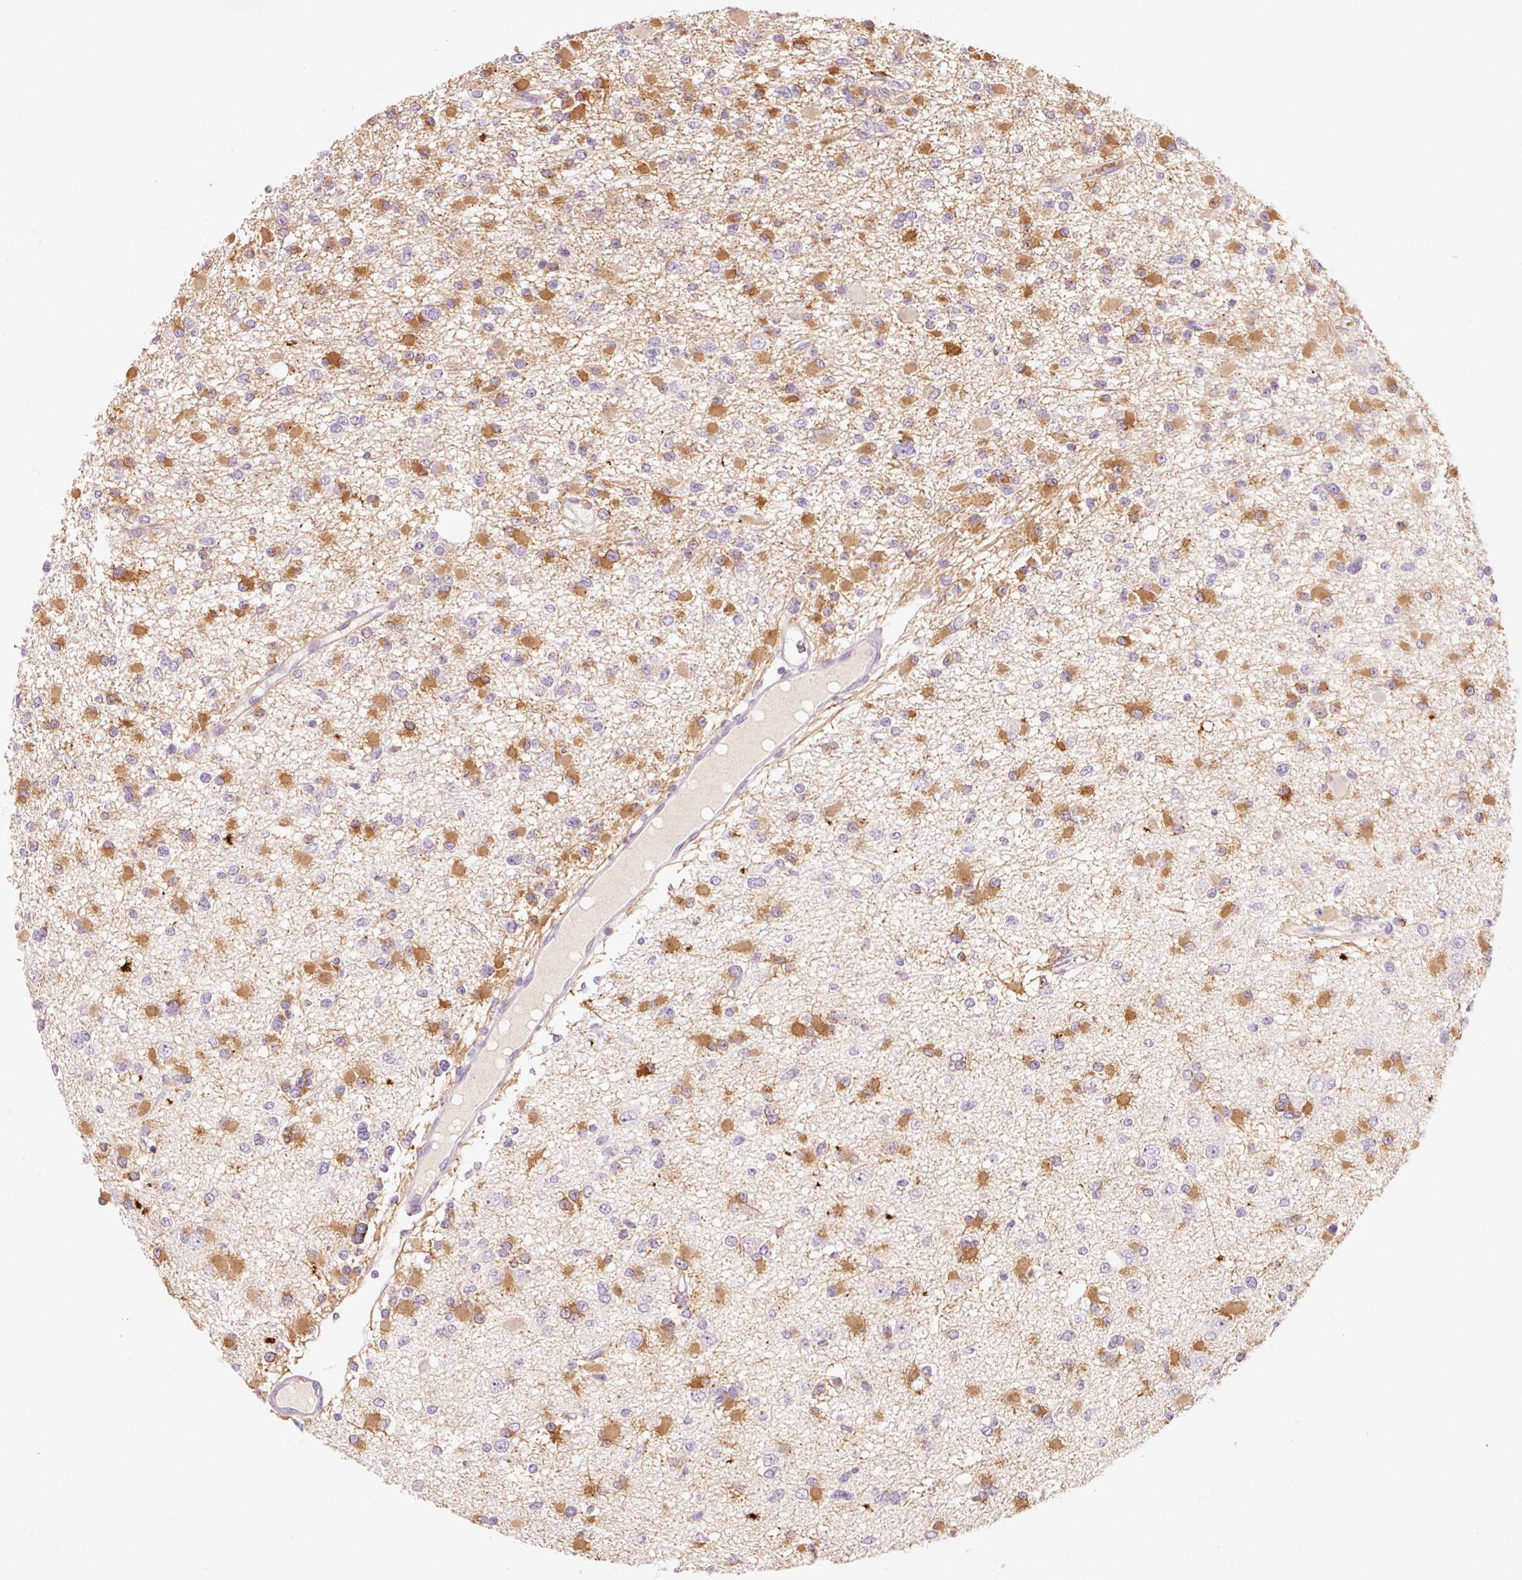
{"staining": {"intensity": "moderate", "quantity": ">75%", "location": "cytoplasmic/membranous"}, "tissue": "glioma", "cell_type": "Tumor cells", "image_type": "cancer", "snomed": [{"axis": "morphology", "description": "Glioma, malignant, Low grade"}, {"axis": "topography", "description": "Brain"}], "caption": "Glioma stained with DAB IHC displays medium levels of moderate cytoplasmic/membranous expression in approximately >75% of tumor cells.", "gene": "OR8K1", "patient": {"sex": "female", "age": 22}}